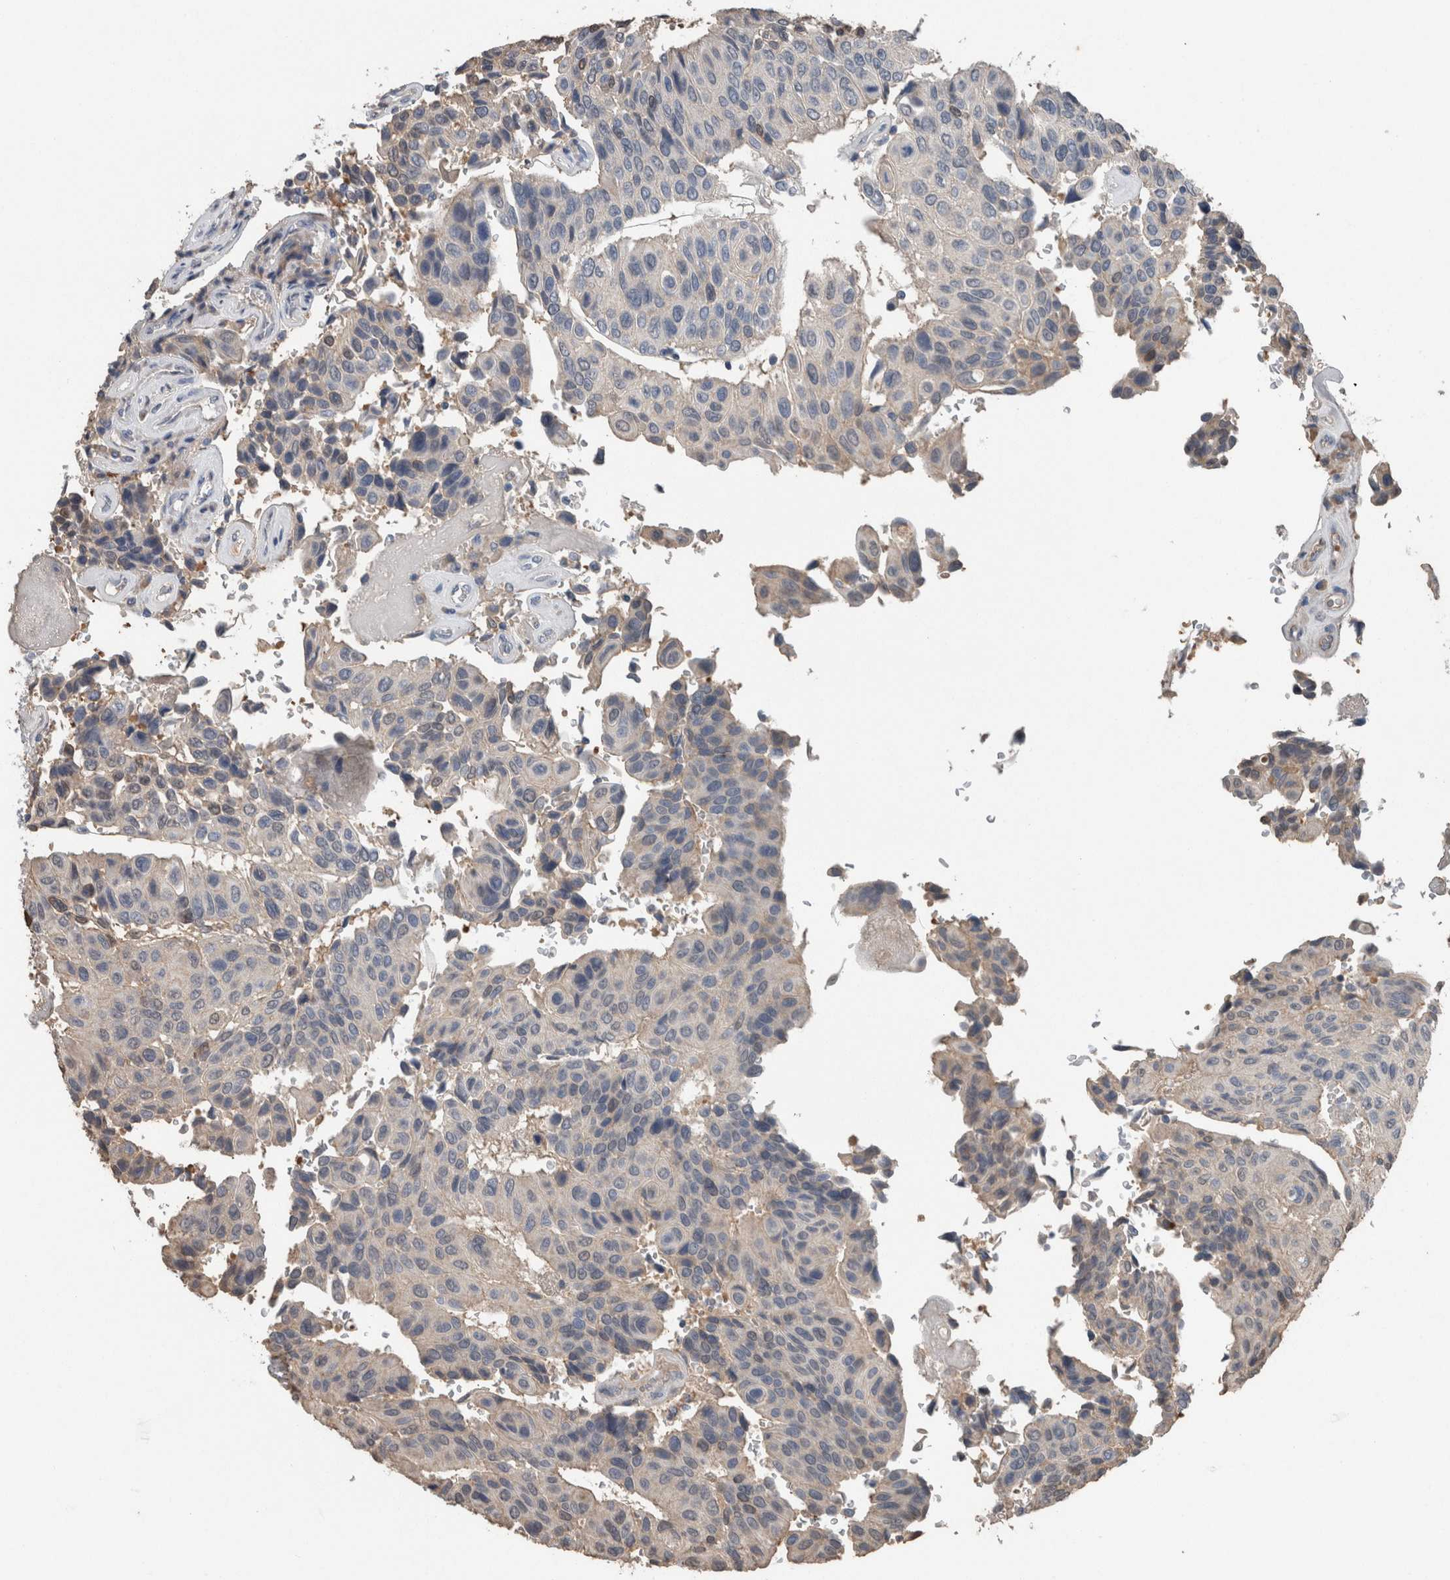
{"staining": {"intensity": "negative", "quantity": "none", "location": "none"}, "tissue": "urothelial cancer", "cell_type": "Tumor cells", "image_type": "cancer", "snomed": [{"axis": "morphology", "description": "Urothelial carcinoma, High grade"}, {"axis": "topography", "description": "Urinary bladder"}], "caption": "Protein analysis of urothelial cancer demonstrates no significant positivity in tumor cells.", "gene": "CRNN", "patient": {"sex": "male", "age": 66}}